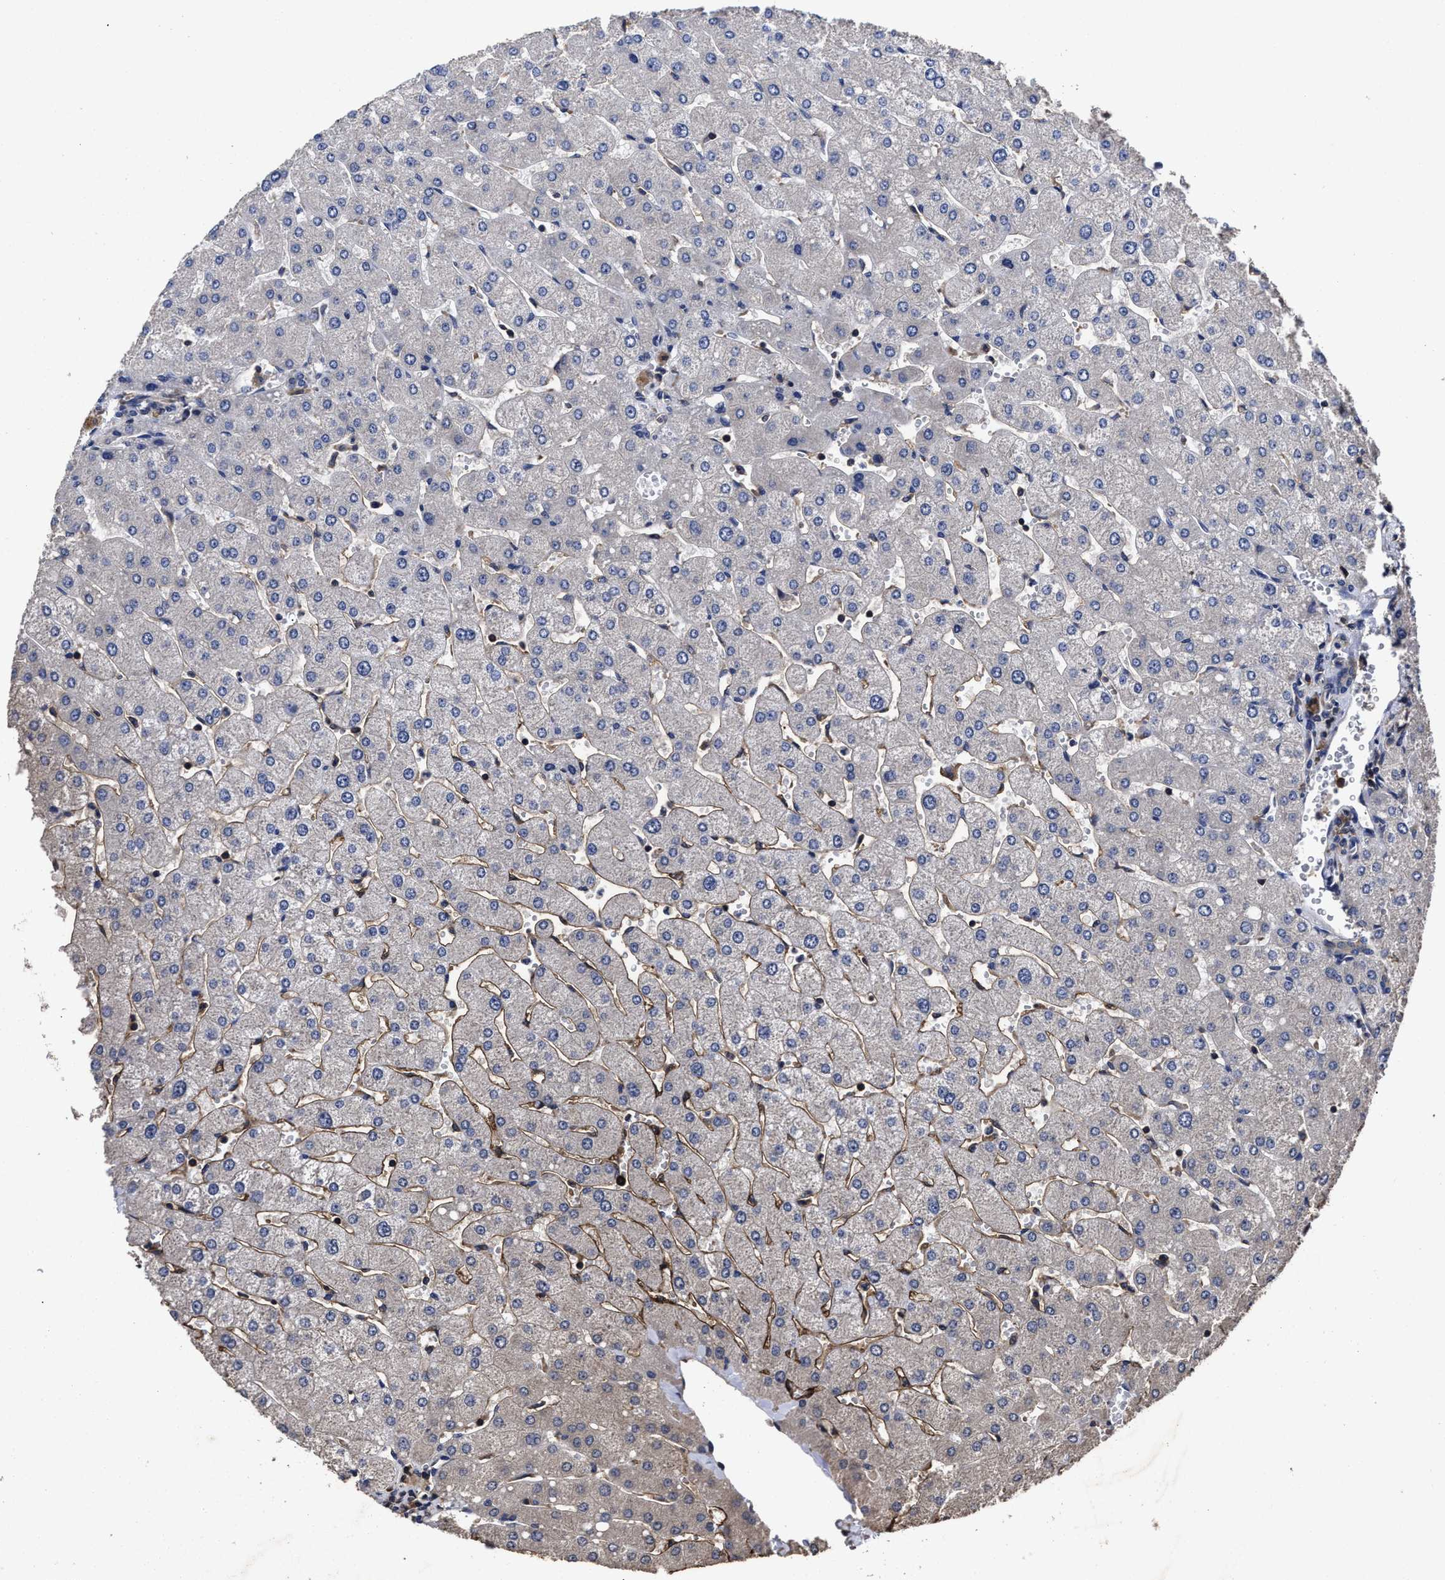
{"staining": {"intensity": "negative", "quantity": "none", "location": "none"}, "tissue": "liver", "cell_type": "Cholangiocytes", "image_type": "normal", "snomed": [{"axis": "morphology", "description": "Normal tissue, NOS"}, {"axis": "topography", "description": "Liver"}], "caption": "Immunohistochemistry (IHC) of unremarkable human liver reveals no staining in cholangiocytes.", "gene": "AVEN", "patient": {"sex": "male", "age": 55}}